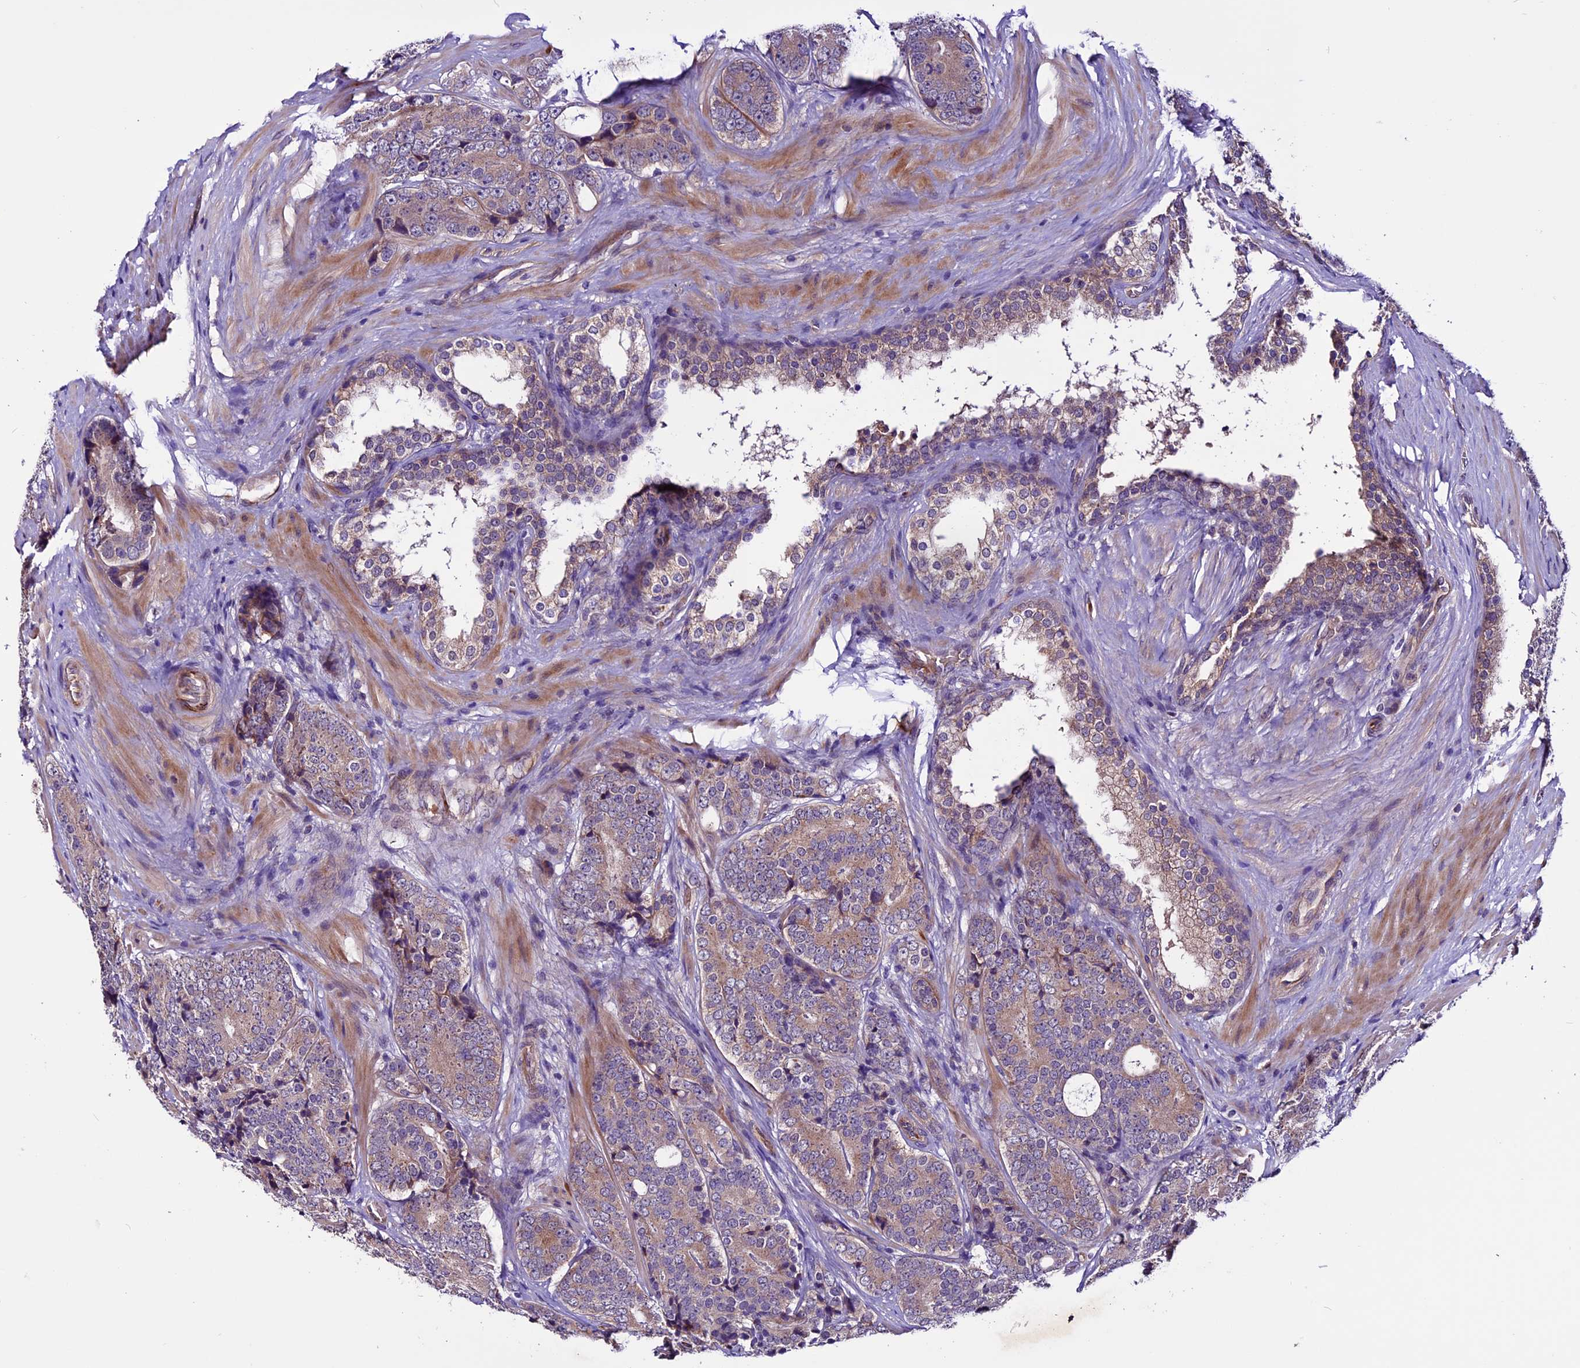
{"staining": {"intensity": "moderate", "quantity": ">75%", "location": "cytoplasmic/membranous"}, "tissue": "prostate cancer", "cell_type": "Tumor cells", "image_type": "cancer", "snomed": [{"axis": "morphology", "description": "Adenocarcinoma, High grade"}, {"axis": "topography", "description": "Prostate"}], "caption": "IHC image of human prostate adenocarcinoma (high-grade) stained for a protein (brown), which displays medium levels of moderate cytoplasmic/membranous positivity in approximately >75% of tumor cells.", "gene": "RINL", "patient": {"sex": "male", "age": 56}}